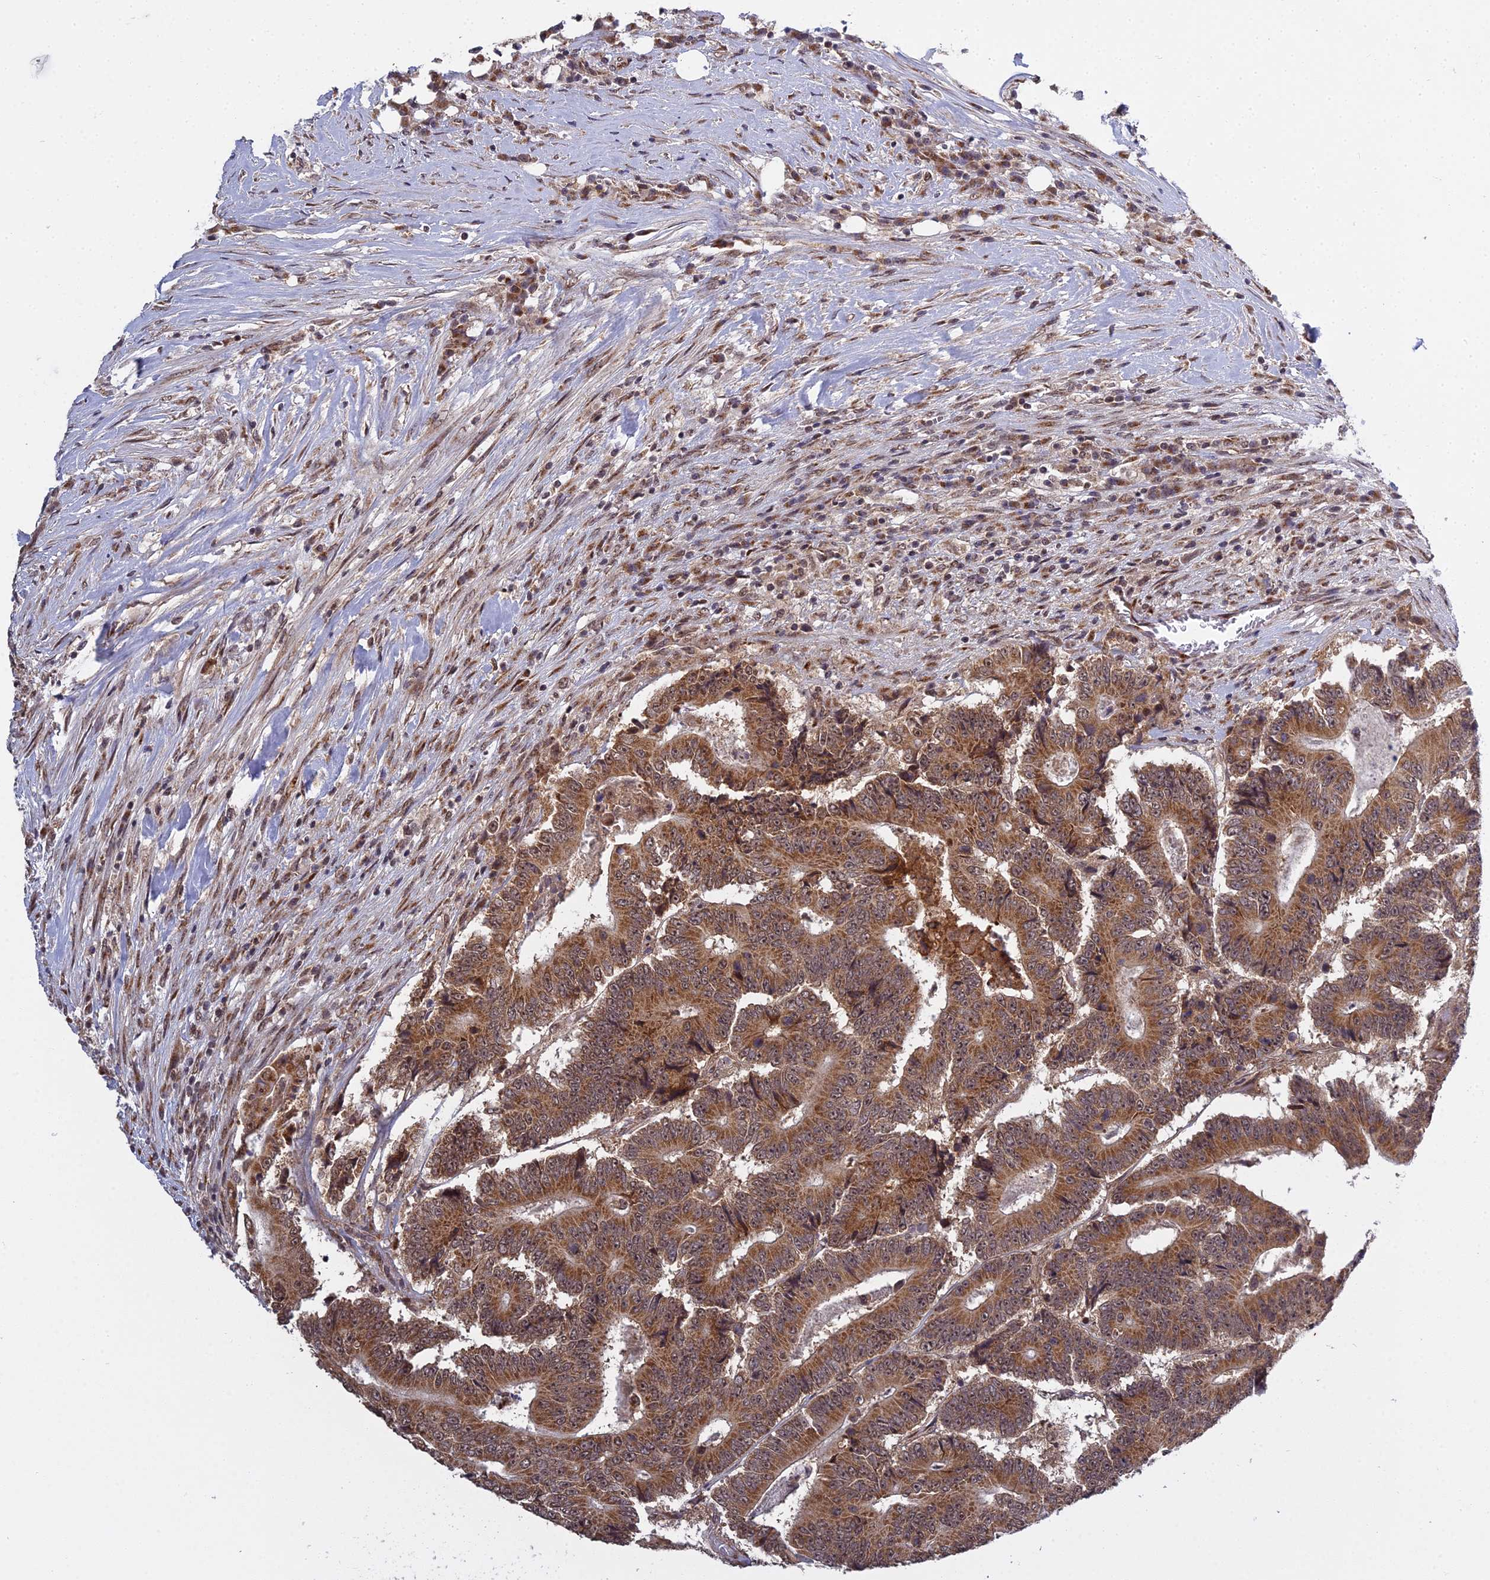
{"staining": {"intensity": "moderate", "quantity": ">75%", "location": "cytoplasmic/membranous,nuclear"}, "tissue": "colorectal cancer", "cell_type": "Tumor cells", "image_type": "cancer", "snomed": [{"axis": "morphology", "description": "Adenocarcinoma, NOS"}, {"axis": "topography", "description": "Colon"}], "caption": "Adenocarcinoma (colorectal) was stained to show a protein in brown. There is medium levels of moderate cytoplasmic/membranous and nuclear expression in about >75% of tumor cells. (Brightfield microscopy of DAB IHC at high magnification).", "gene": "MEOX1", "patient": {"sex": "male", "age": 83}}